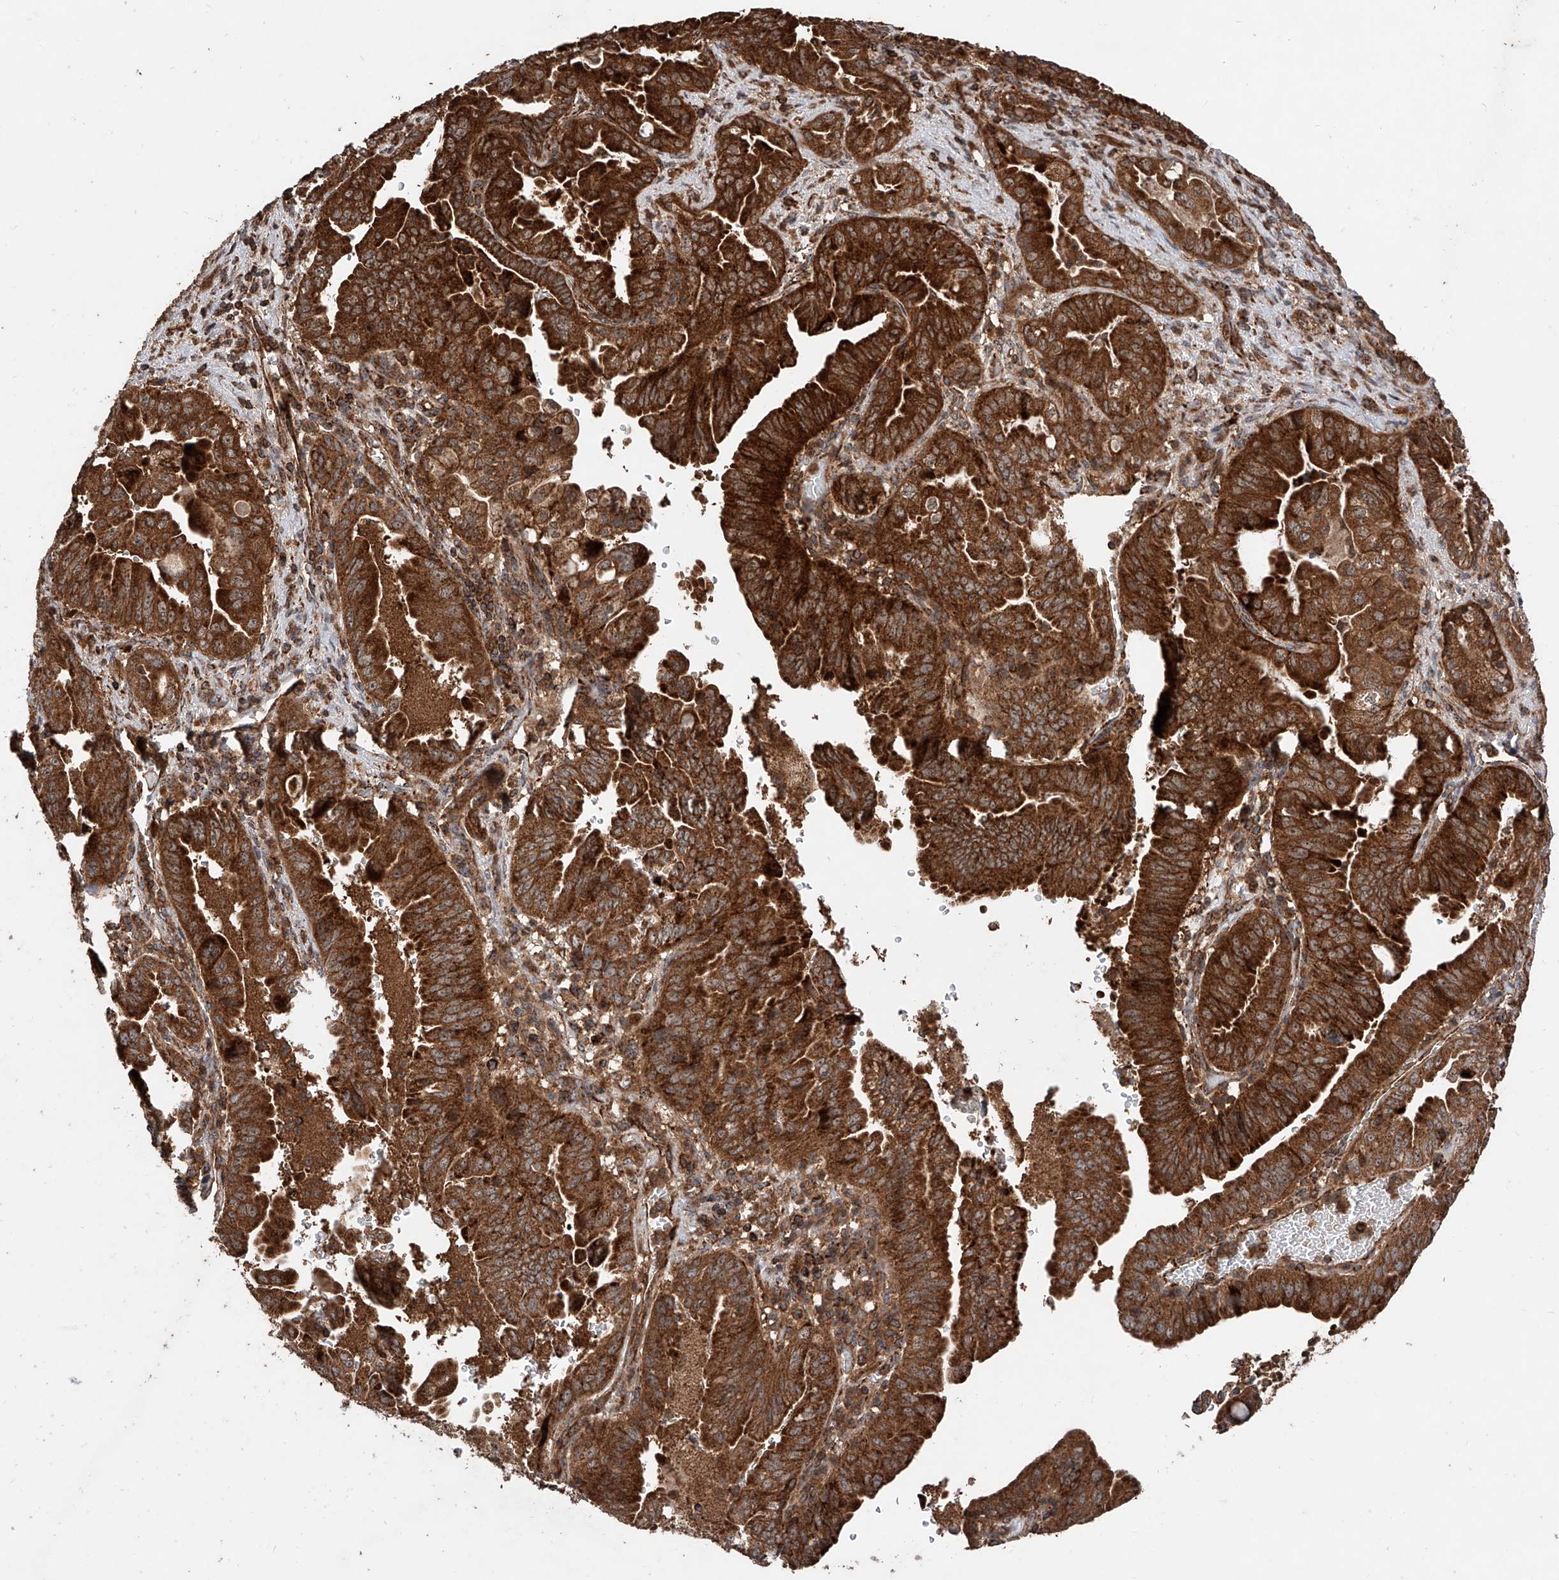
{"staining": {"intensity": "strong", "quantity": ">75%", "location": "cytoplasmic/membranous"}, "tissue": "pancreatic cancer", "cell_type": "Tumor cells", "image_type": "cancer", "snomed": [{"axis": "morphology", "description": "Adenocarcinoma, NOS"}, {"axis": "topography", "description": "Pancreas"}], "caption": "Tumor cells show high levels of strong cytoplasmic/membranous expression in approximately >75% of cells in human adenocarcinoma (pancreatic). The staining was performed using DAB to visualize the protein expression in brown, while the nuclei were stained in blue with hematoxylin (Magnification: 20x).", "gene": "PISD", "patient": {"sex": "male", "age": 70}}